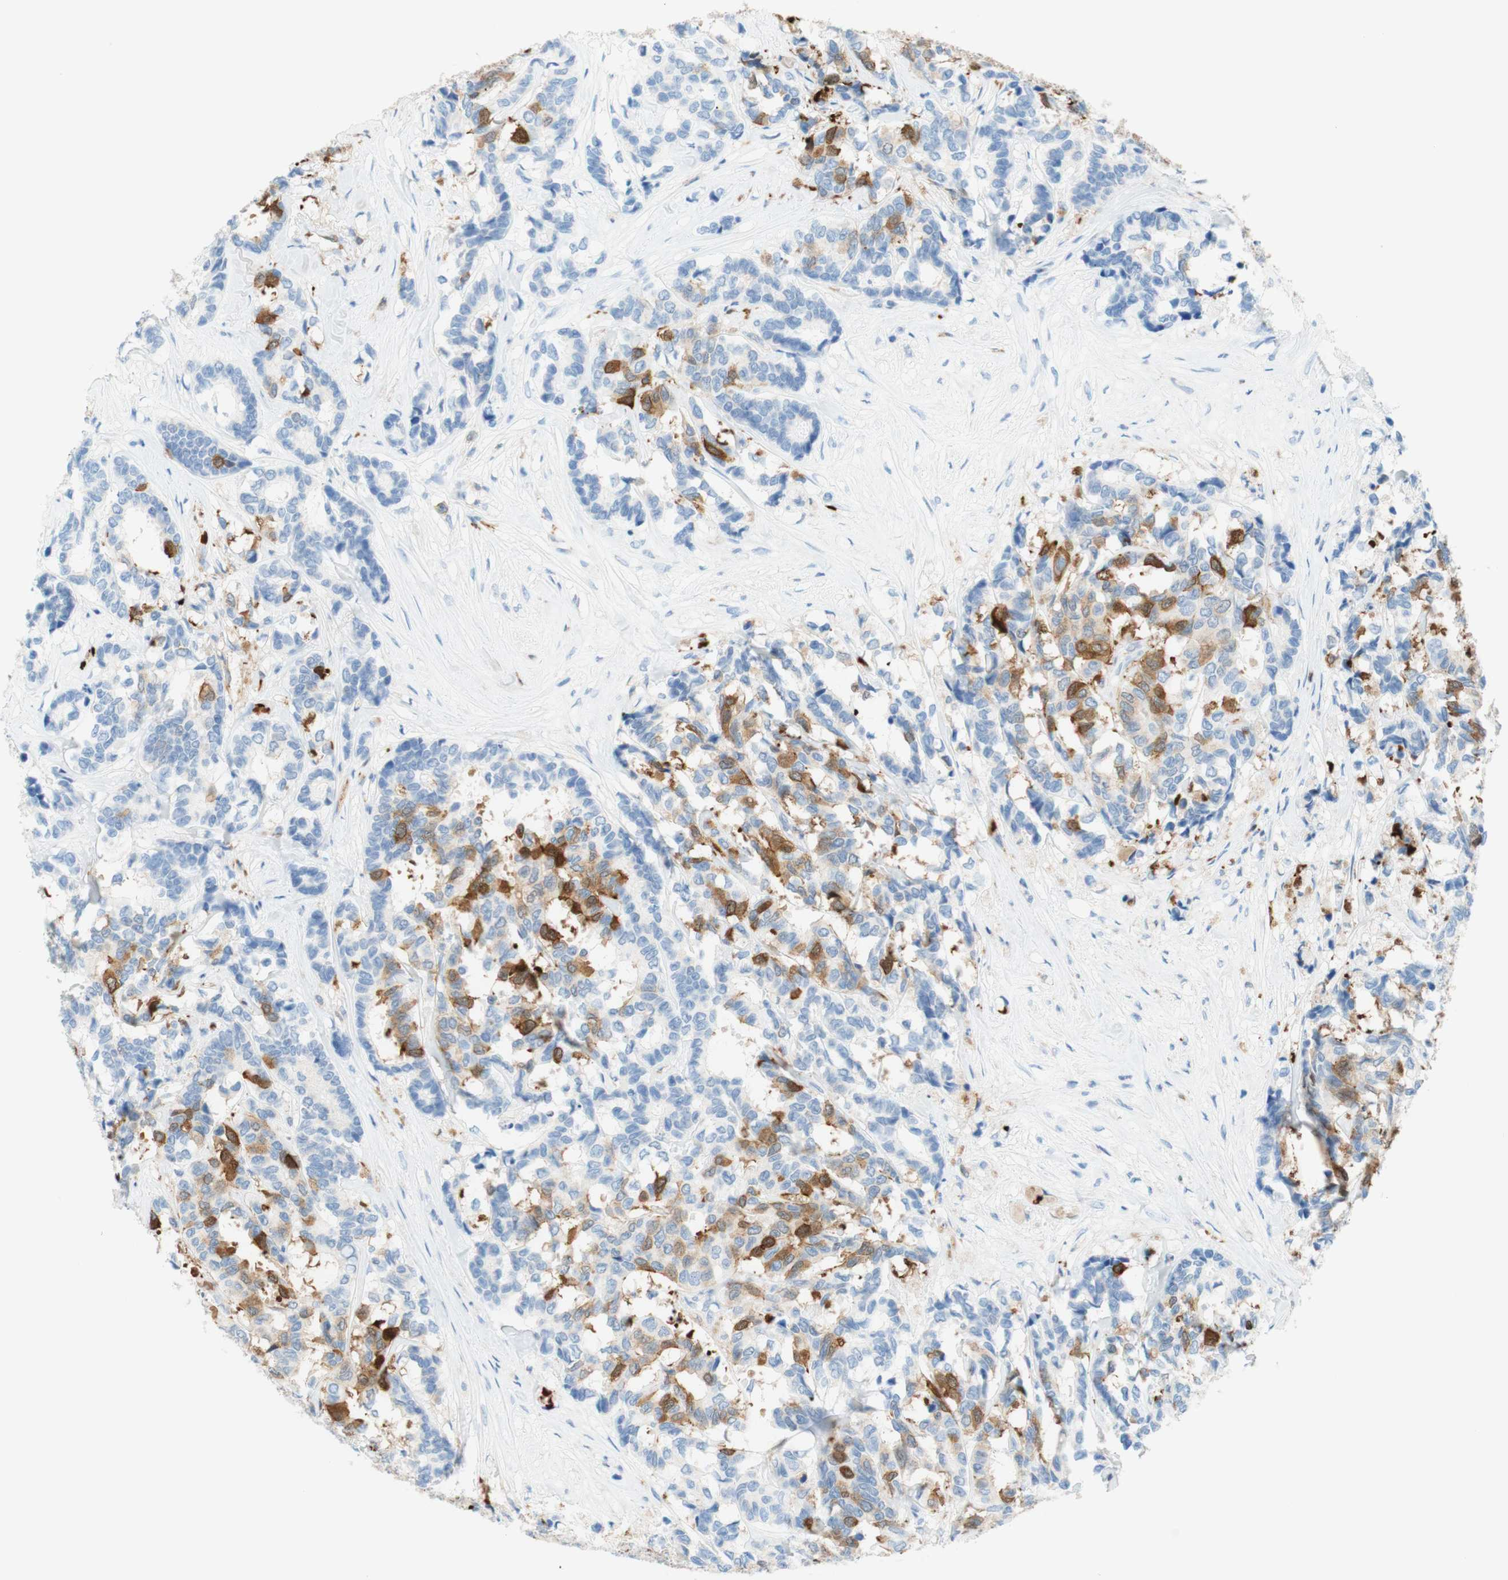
{"staining": {"intensity": "strong", "quantity": "<25%", "location": "cytoplasmic/membranous"}, "tissue": "breast cancer", "cell_type": "Tumor cells", "image_type": "cancer", "snomed": [{"axis": "morphology", "description": "Duct carcinoma"}, {"axis": "topography", "description": "Breast"}], "caption": "A medium amount of strong cytoplasmic/membranous expression is seen in about <25% of tumor cells in breast cancer tissue. Using DAB (brown) and hematoxylin (blue) stains, captured at high magnification using brightfield microscopy.", "gene": "STMN1", "patient": {"sex": "female", "age": 87}}